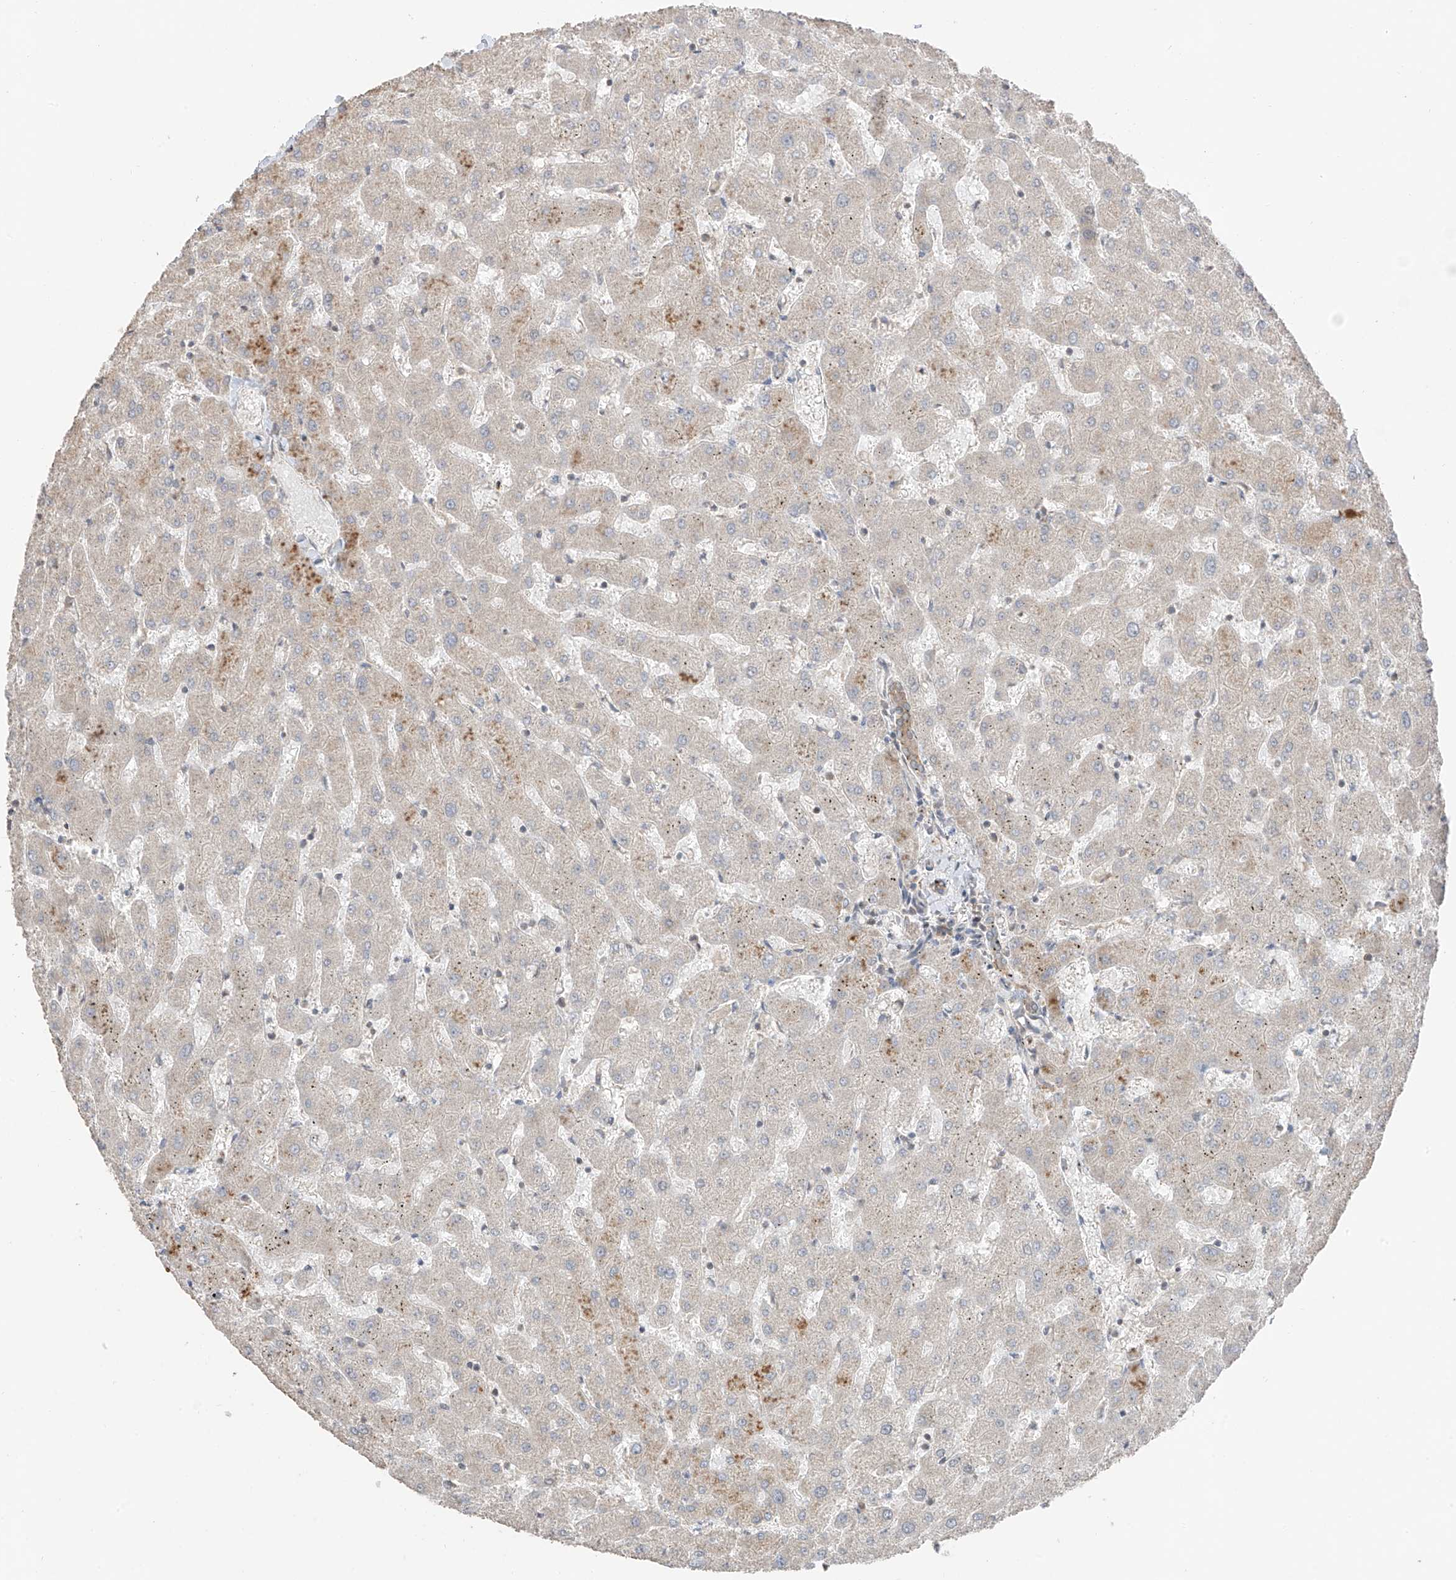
{"staining": {"intensity": "weak", "quantity": ">75%", "location": "cytoplasmic/membranous"}, "tissue": "liver", "cell_type": "Cholangiocytes", "image_type": "normal", "snomed": [{"axis": "morphology", "description": "Normal tissue, NOS"}, {"axis": "topography", "description": "Liver"}], "caption": "Immunohistochemical staining of unremarkable liver exhibits >75% levels of weak cytoplasmic/membranous protein expression in about >75% of cholangiocytes.", "gene": "COLGALT2", "patient": {"sex": "female", "age": 63}}